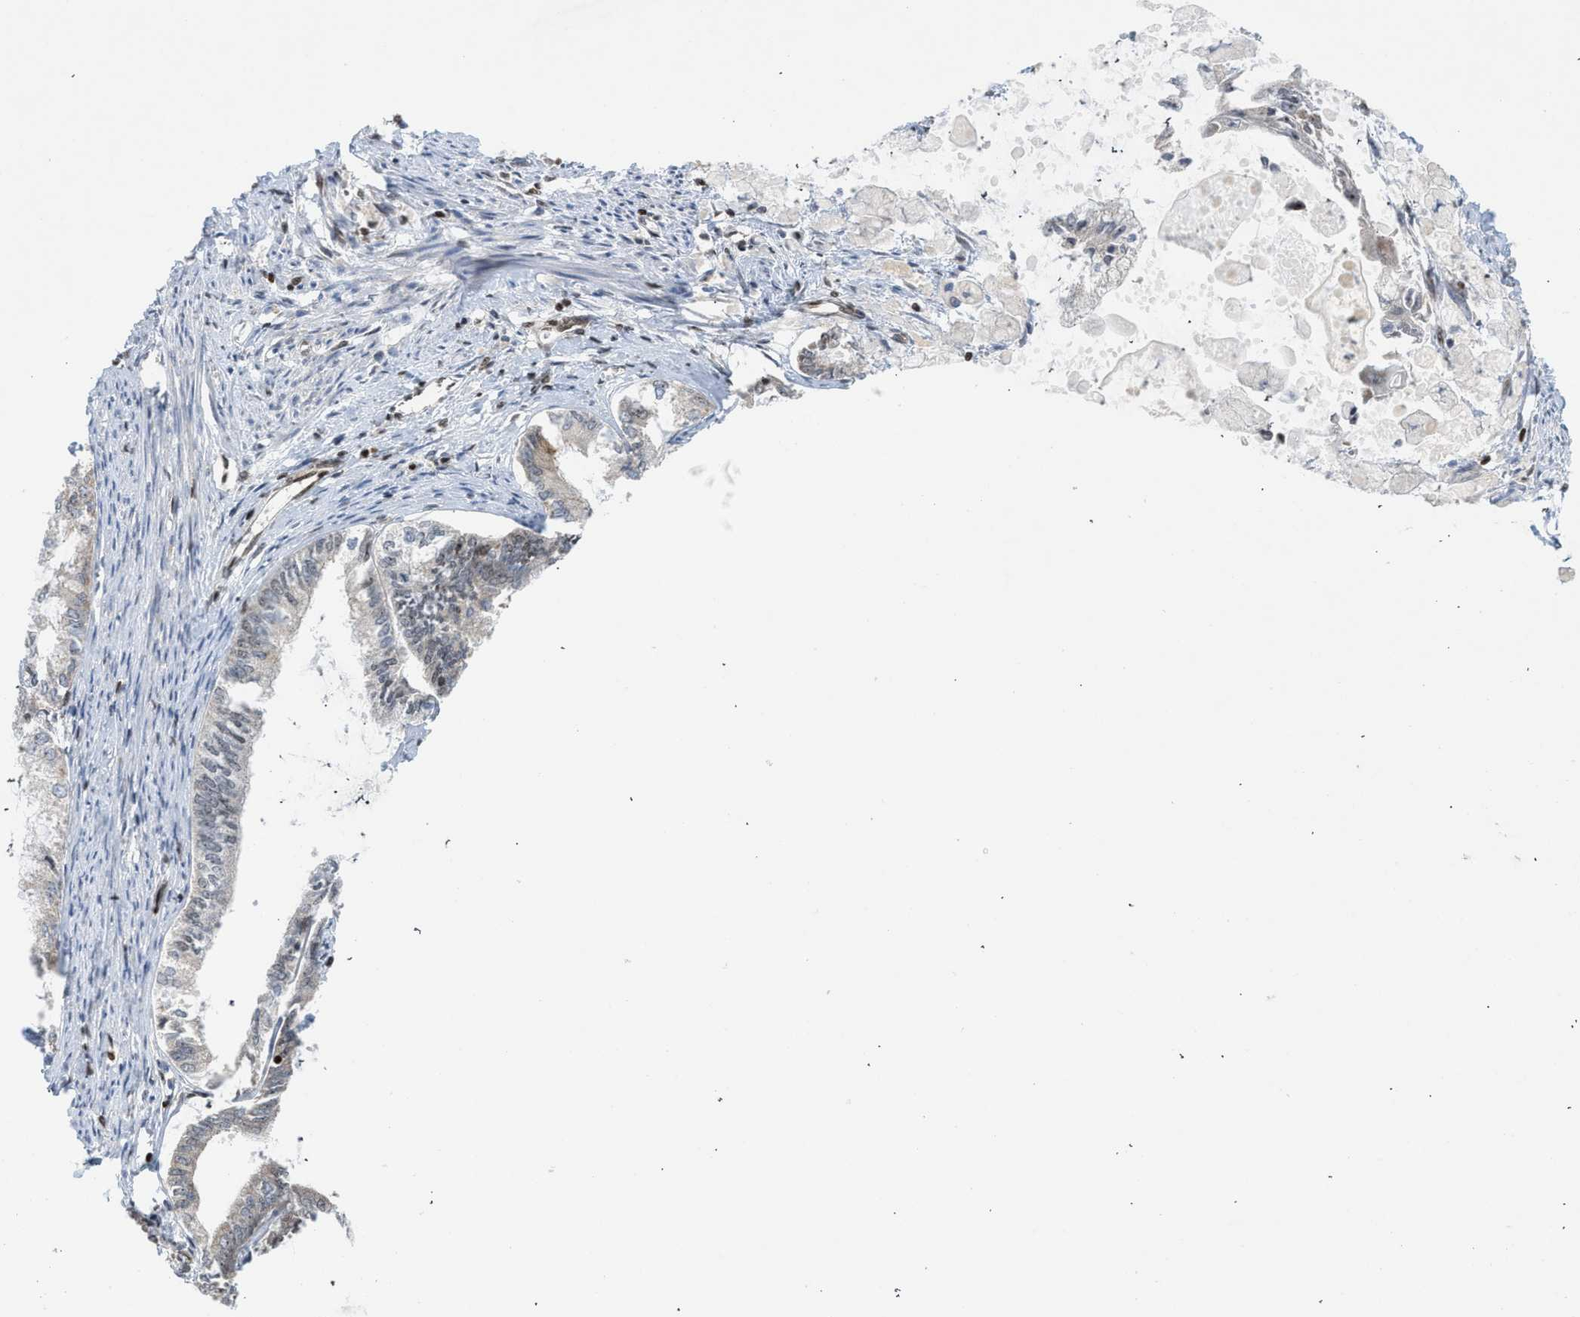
{"staining": {"intensity": "negative", "quantity": "none", "location": "none"}, "tissue": "endometrial cancer", "cell_type": "Tumor cells", "image_type": "cancer", "snomed": [{"axis": "morphology", "description": "Adenocarcinoma, NOS"}, {"axis": "topography", "description": "Endometrium"}], "caption": "An IHC image of endometrial adenocarcinoma is shown. There is no staining in tumor cells of endometrial adenocarcinoma.", "gene": "ZNF22", "patient": {"sex": "female", "age": 86}}